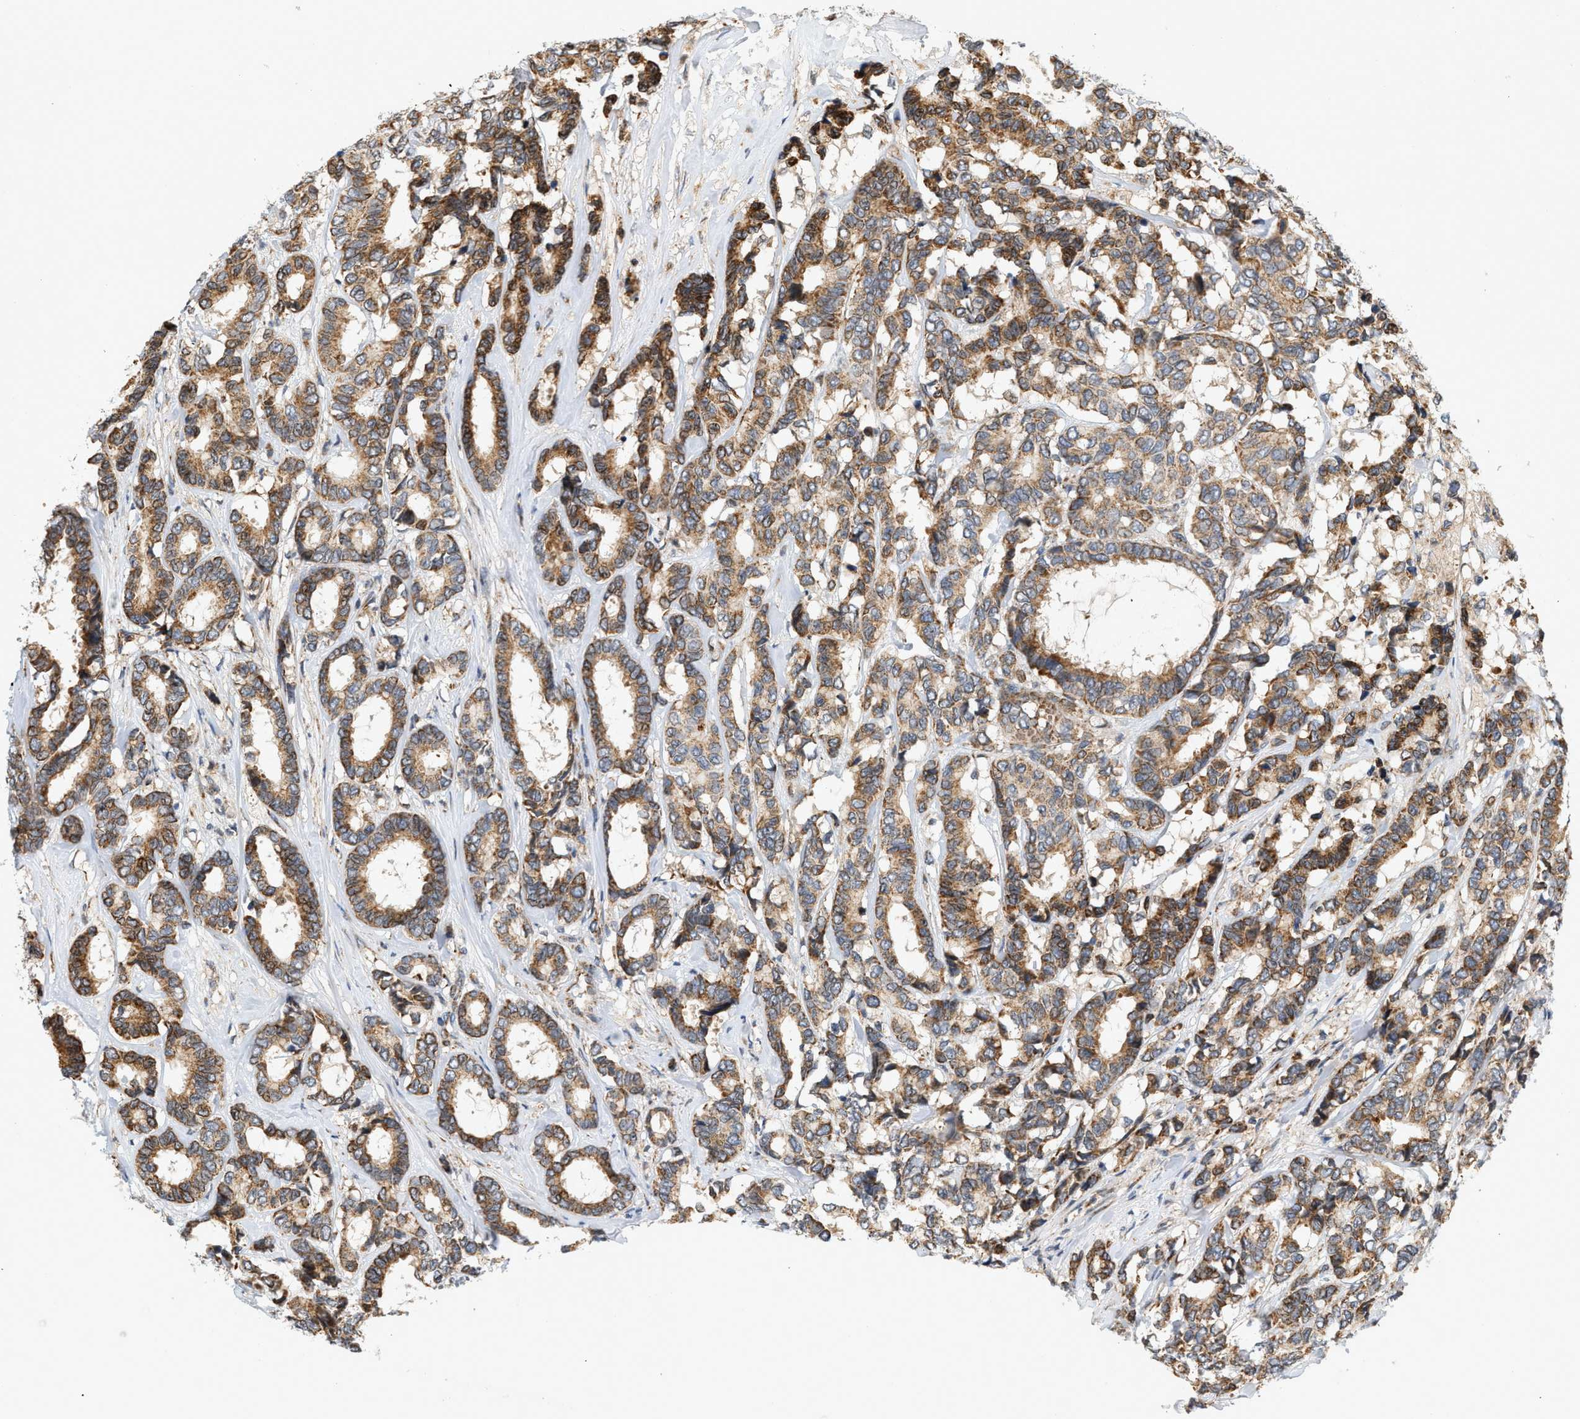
{"staining": {"intensity": "moderate", "quantity": ">75%", "location": "cytoplasmic/membranous"}, "tissue": "breast cancer", "cell_type": "Tumor cells", "image_type": "cancer", "snomed": [{"axis": "morphology", "description": "Duct carcinoma"}, {"axis": "topography", "description": "Breast"}], "caption": "High-power microscopy captured an immunohistochemistry micrograph of breast cancer (infiltrating ductal carcinoma), revealing moderate cytoplasmic/membranous staining in about >75% of tumor cells.", "gene": "MCU", "patient": {"sex": "female", "age": 87}}